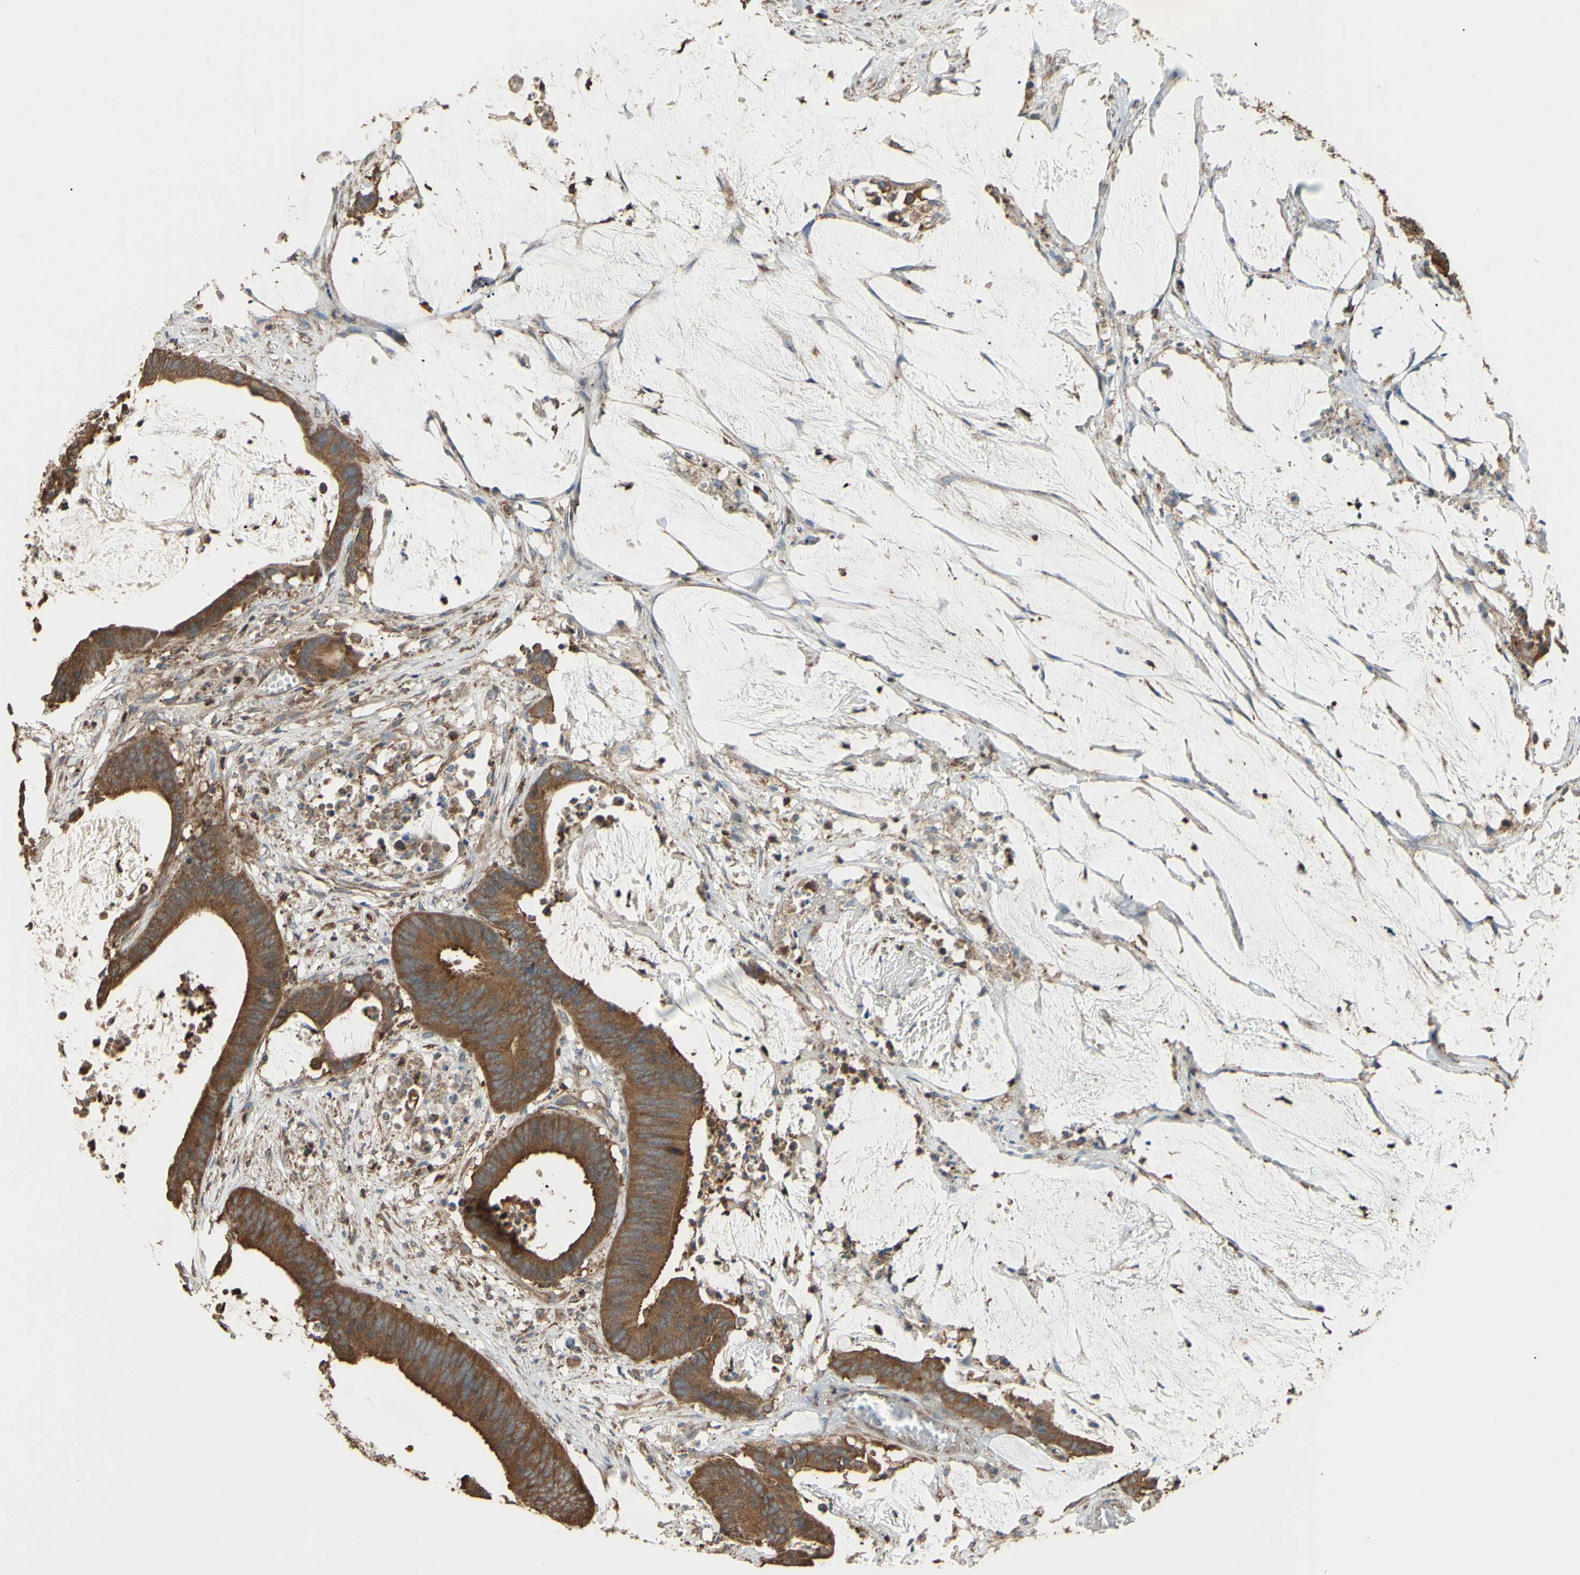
{"staining": {"intensity": "strong", "quantity": ">75%", "location": "cytoplasmic/membranous"}, "tissue": "colorectal cancer", "cell_type": "Tumor cells", "image_type": "cancer", "snomed": [{"axis": "morphology", "description": "Adenocarcinoma, NOS"}, {"axis": "topography", "description": "Rectum"}], "caption": "This is an image of immunohistochemistry (IHC) staining of adenocarcinoma (colorectal), which shows strong expression in the cytoplasmic/membranous of tumor cells.", "gene": "CTTN", "patient": {"sex": "female", "age": 66}}